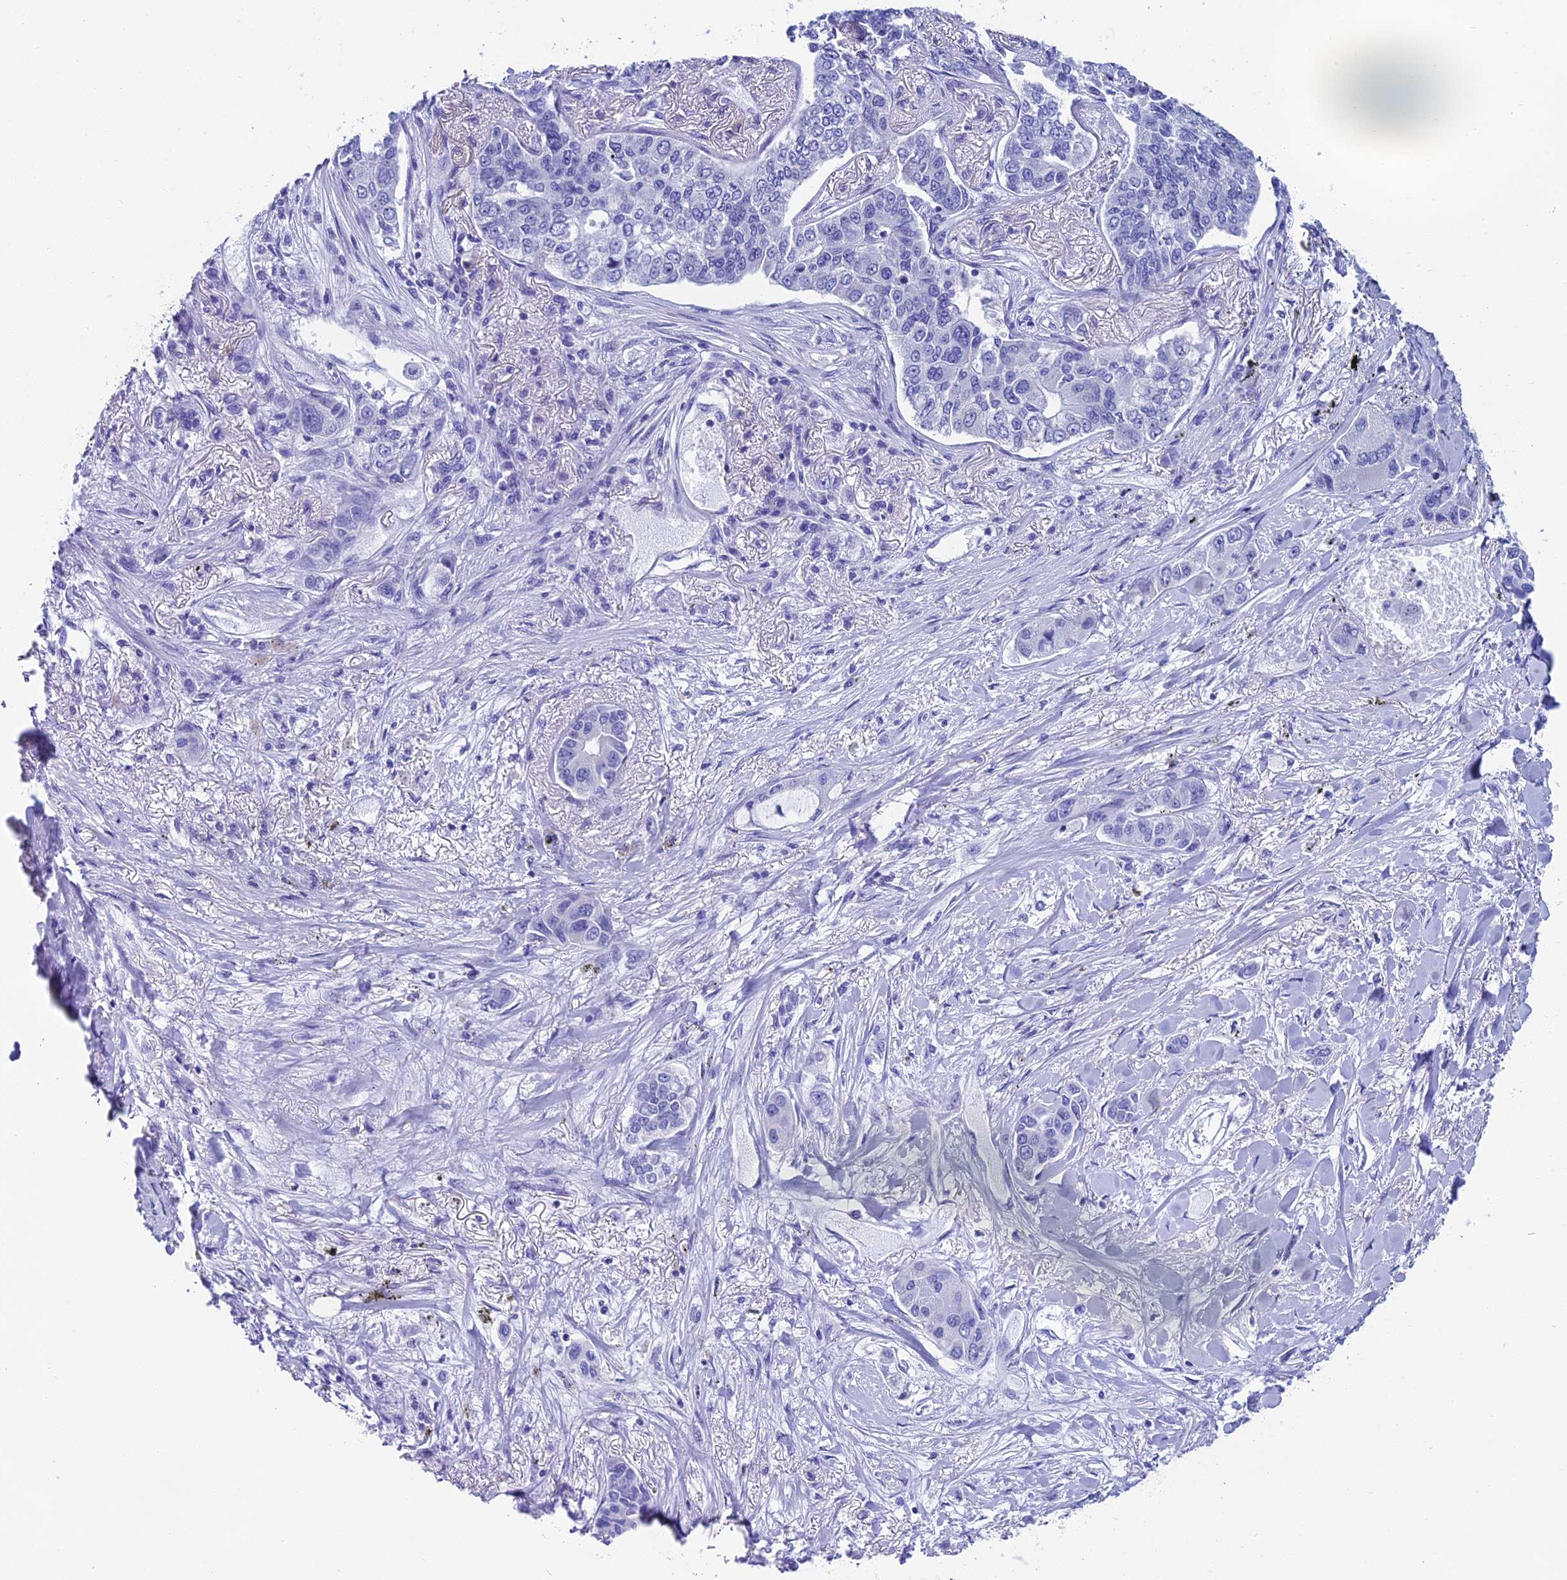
{"staining": {"intensity": "negative", "quantity": "none", "location": "none"}, "tissue": "lung cancer", "cell_type": "Tumor cells", "image_type": "cancer", "snomed": [{"axis": "morphology", "description": "Adenocarcinoma, NOS"}, {"axis": "topography", "description": "Lung"}], "caption": "This is a image of immunohistochemistry staining of lung cancer (adenocarcinoma), which shows no expression in tumor cells.", "gene": "REEP4", "patient": {"sex": "male", "age": 49}}